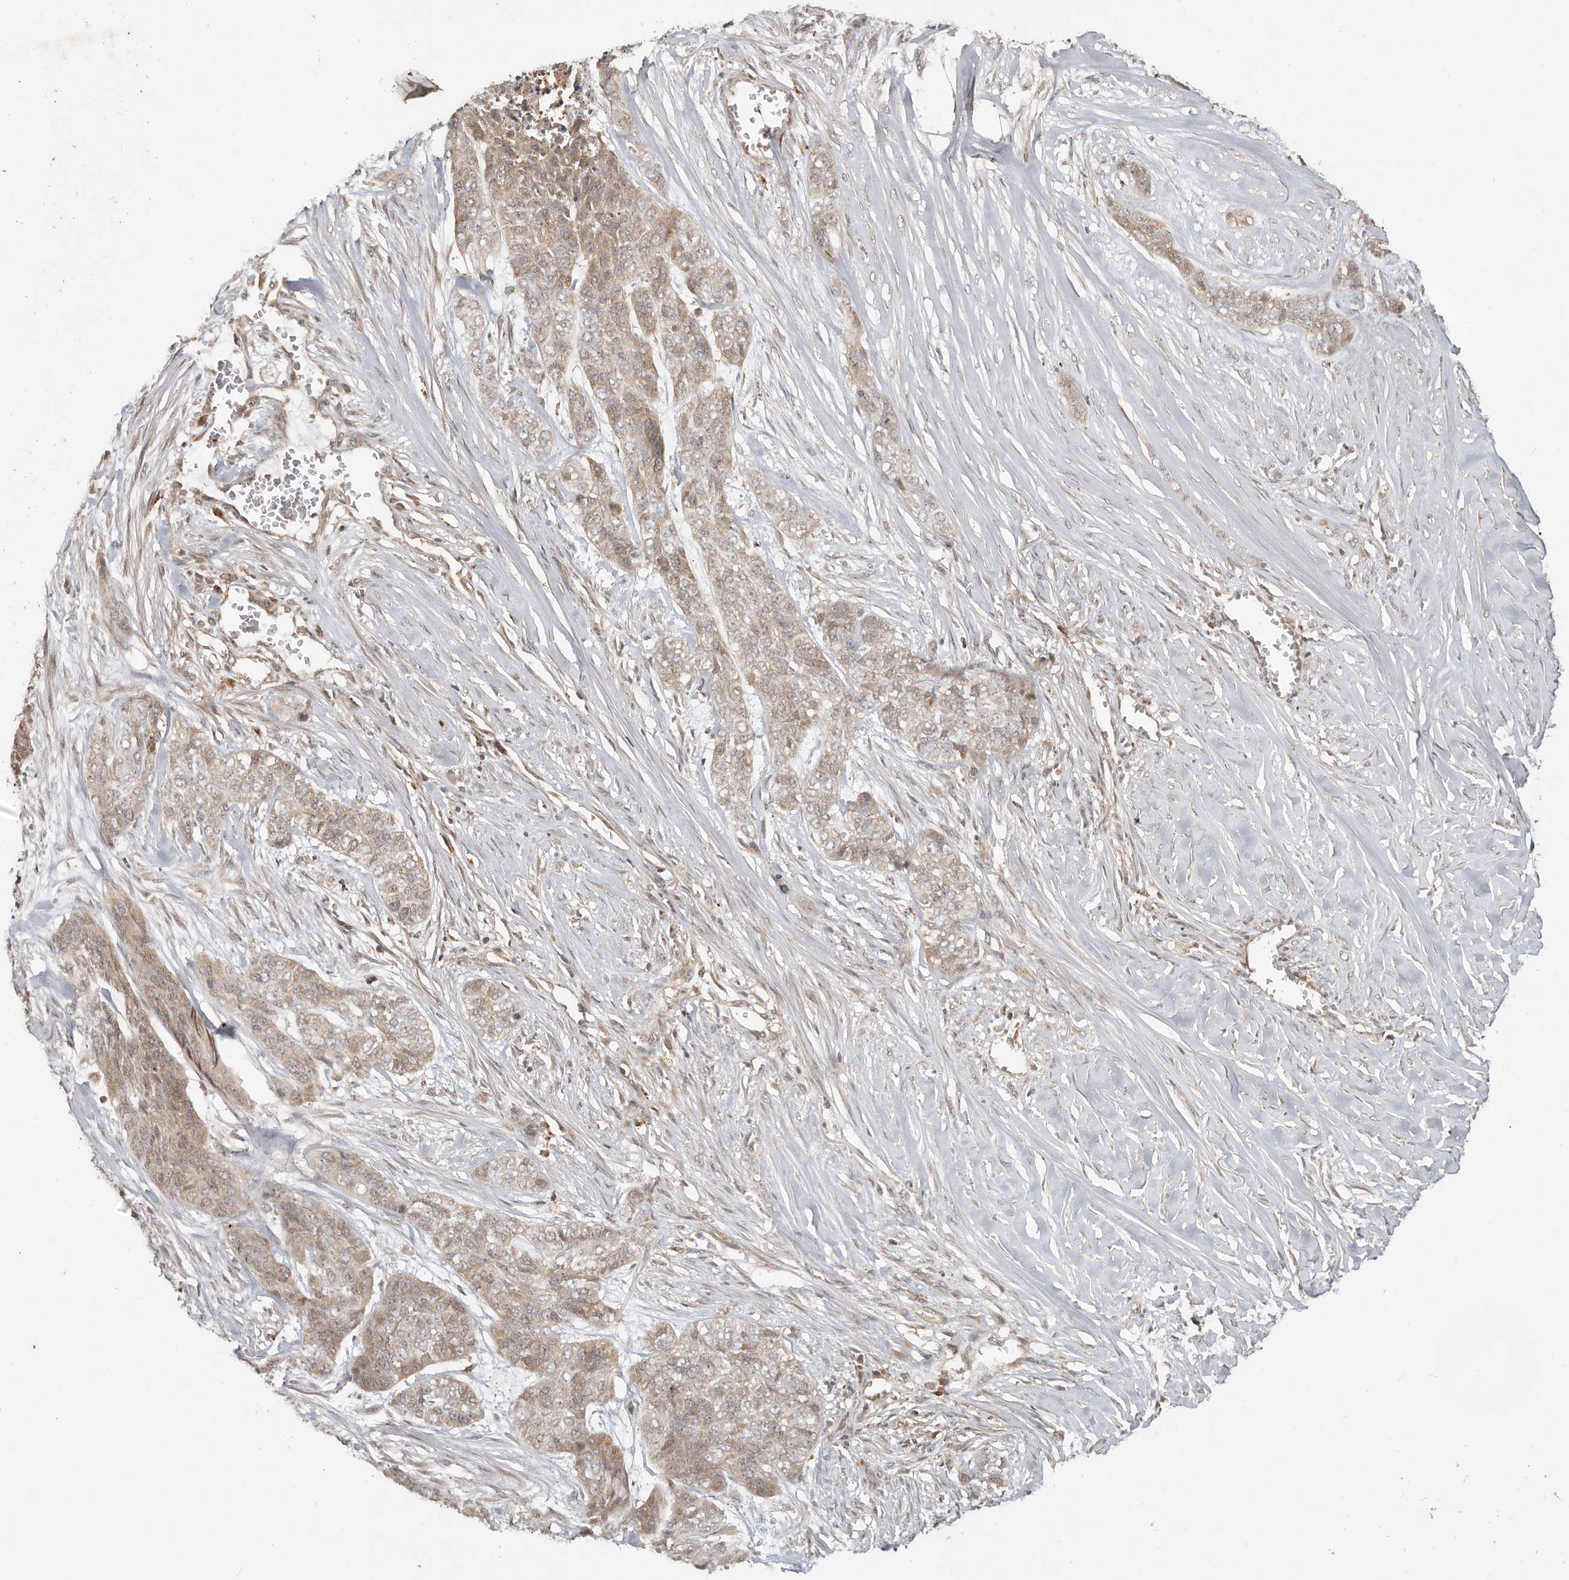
{"staining": {"intensity": "weak", "quantity": "<25%", "location": "cytoplasmic/membranous"}, "tissue": "skin cancer", "cell_type": "Tumor cells", "image_type": "cancer", "snomed": [{"axis": "morphology", "description": "Basal cell carcinoma"}, {"axis": "topography", "description": "Skin"}], "caption": "High magnification brightfield microscopy of skin cancer stained with DAB (3,3'-diaminobenzidine) (brown) and counterstained with hematoxylin (blue): tumor cells show no significant staining.", "gene": "MTFR2", "patient": {"sex": "female", "age": 64}}